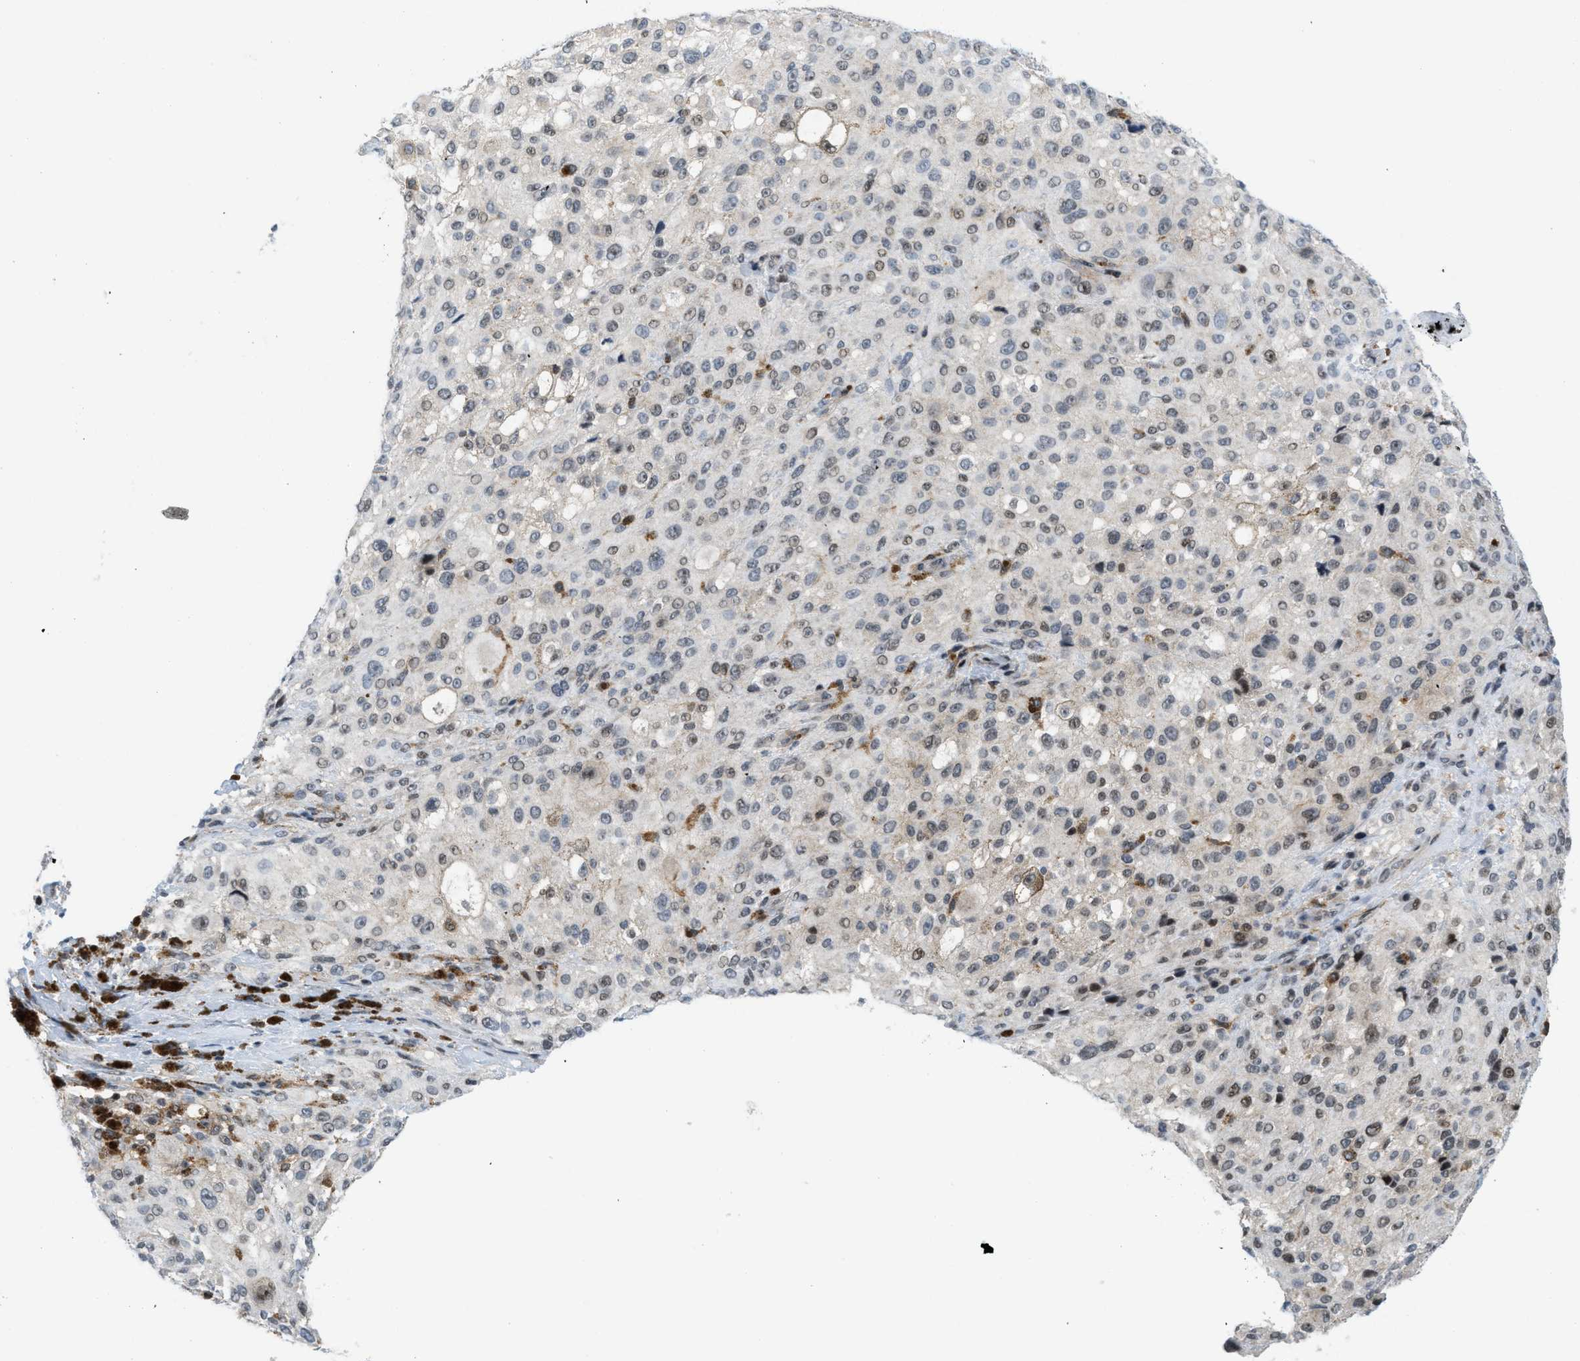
{"staining": {"intensity": "weak", "quantity": "25%-75%", "location": "nuclear"}, "tissue": "melanoma", "cell_type": "Tumor cells", "image_type": "cancer", "snomed": [{"axis": "morphology", "description": "Necrosis, NOS"}, {"axis": "morphology", "description": "Malignant melanoma, NOS"}, {"axis": "topography", "description": "Skin"}], "caption": "Melanoma stained with a protein marker reveals weak staining in tumor cells.", "gene": "ING1", "patient": {"sex": "female", "age": 87}}